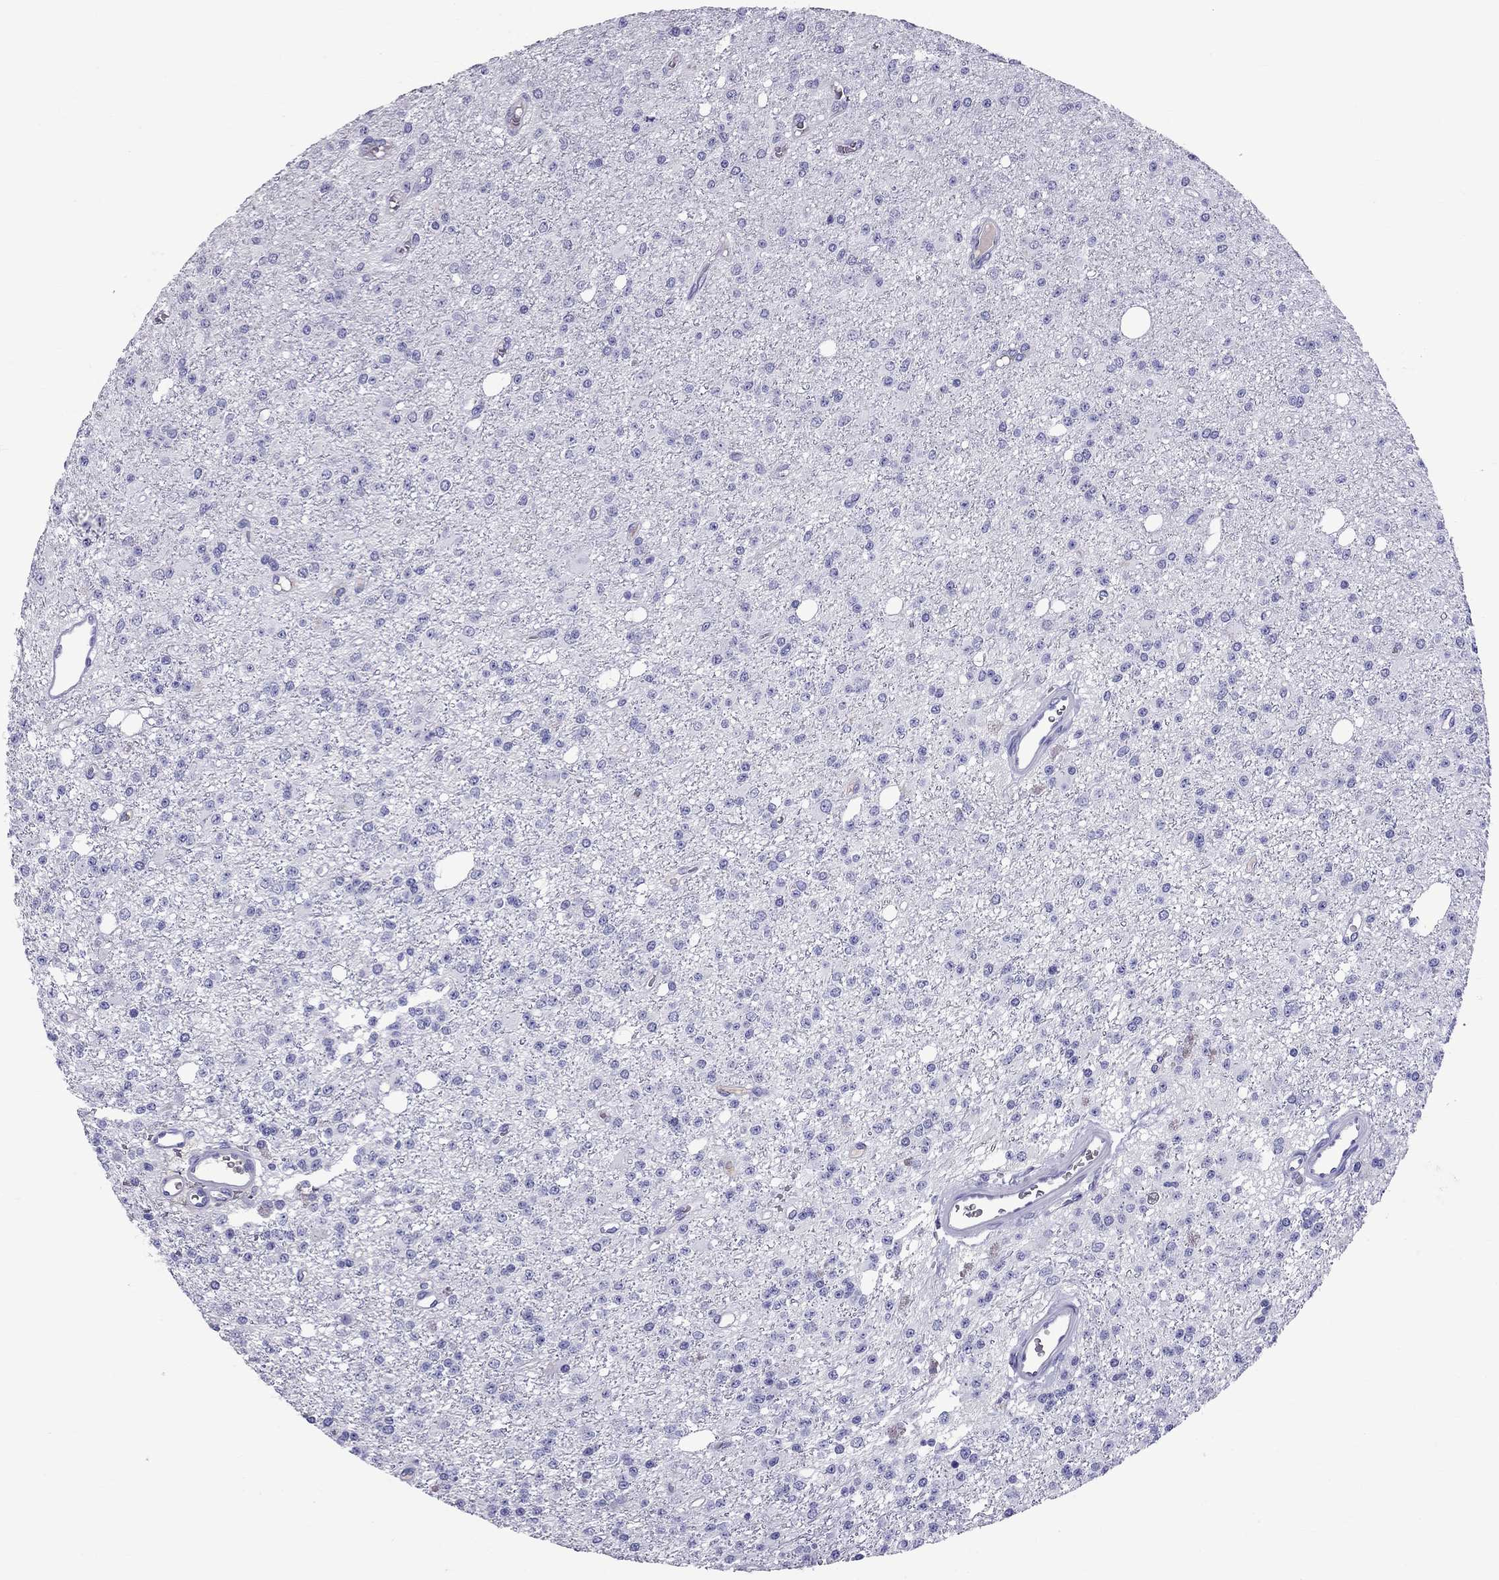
{"staining": {"intensity": "negative", "quantity": "none", "location": "none"}, "tissue": "glioma", "cell_type": "Tumor cells", "image_type": "cancer", "snomed": [{"axis": "morphology", "description": "Glioma, malignant, Low grade"}, {"axis": "topography", "description": "Brain"}], "caption": "High power microscopy histopathology image of an immunohistochemistry (IHC) micrograph of malignant low-grade glioma, revealing no significant expression in tumor cells.", "gene": "SCART1", "patient": {"sex": "female", "age": 45}}